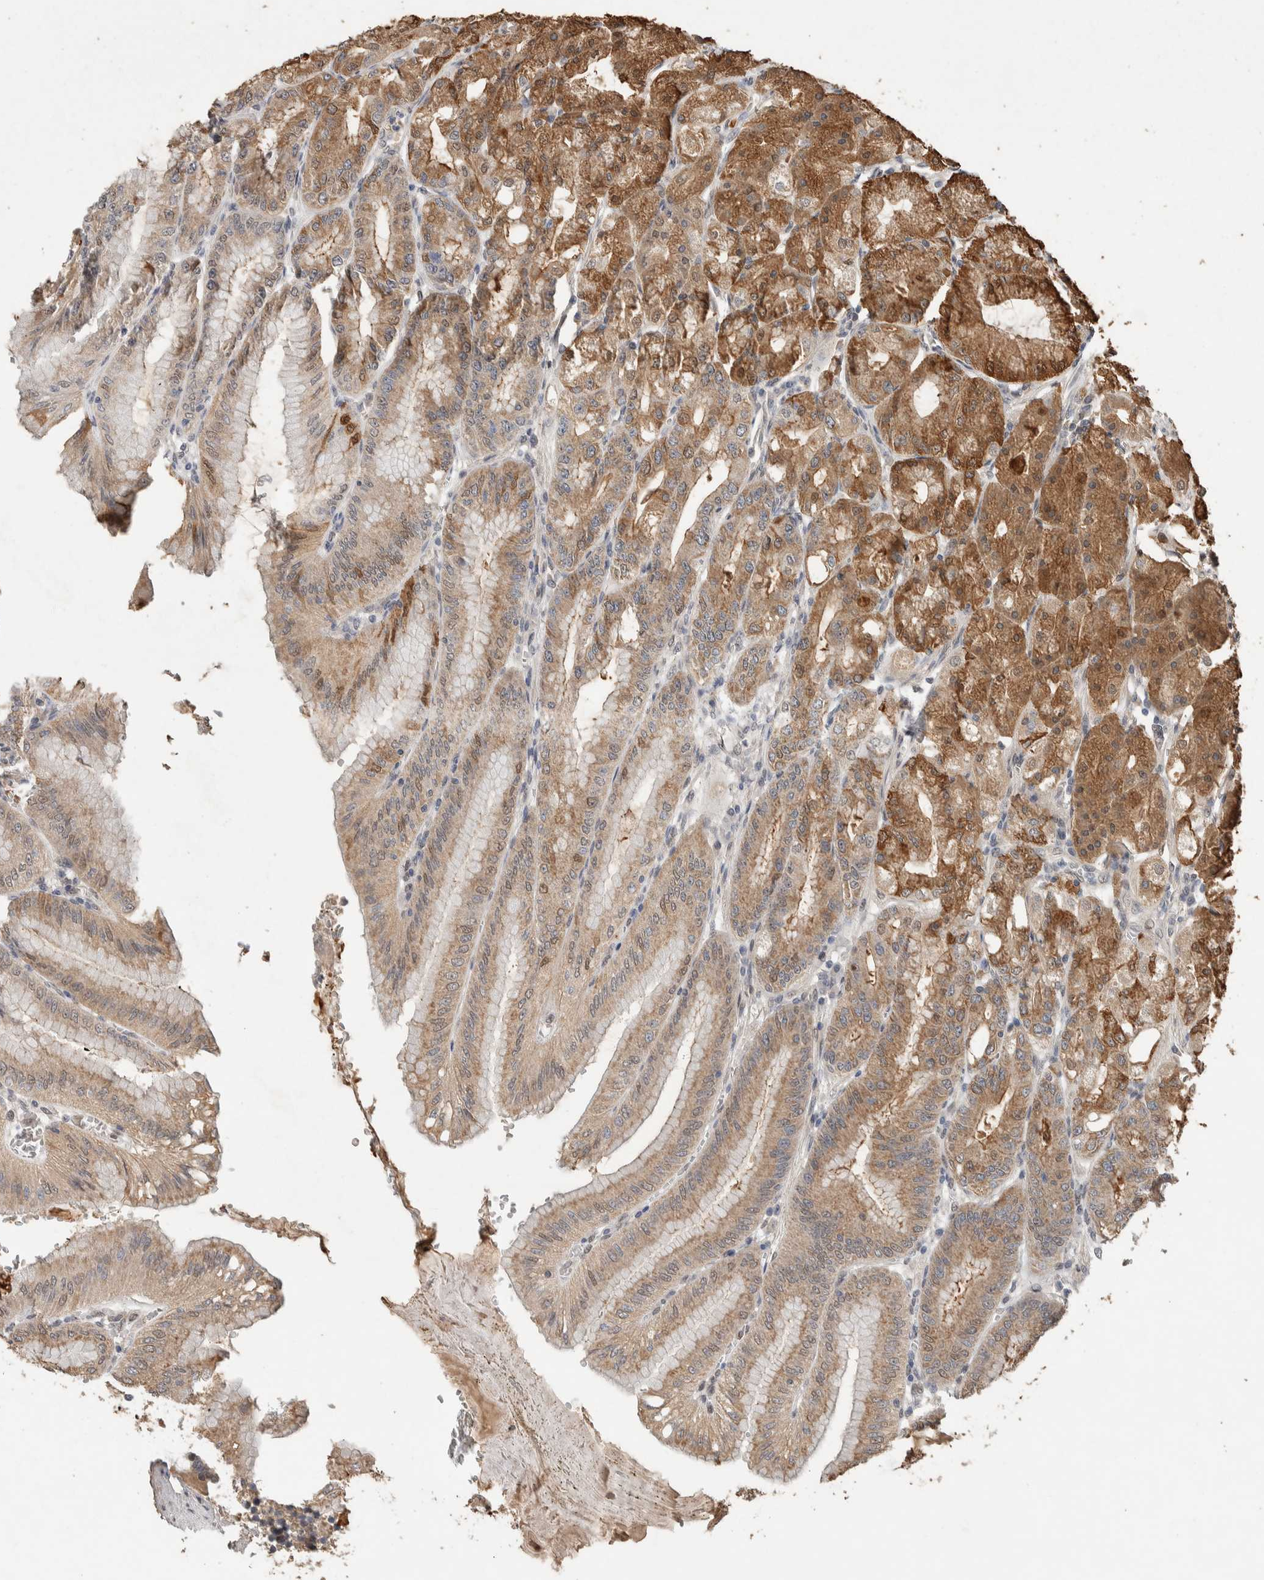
{"staining": {"intensity": "moderate", "quantity": "25%-75%", "location": "cytoplasmic/membranous"}, "tissue": "stomach", "cell_type": "Glandular cells", "image_type": "normal", "snomed": [{"axis": "morphology", "description": "Normal tissue, NOS"}, {"axis": "topography", "description": "Stomach, lower"}], "caption": "IHC of benign human stomach demonstrates medium levels of moderate cytoplasmic/membranous expression in about 25%-75% of glandular cells. The staining was performed using DAB (3,3'-diaminobenzidine) to visualize the protein expression in brown, while the nuclei were stained in blue with hematoxylin (Magnification: 20x).", "gene": "CYSRT1", "patient": {"sex": "male", "age": 71}}